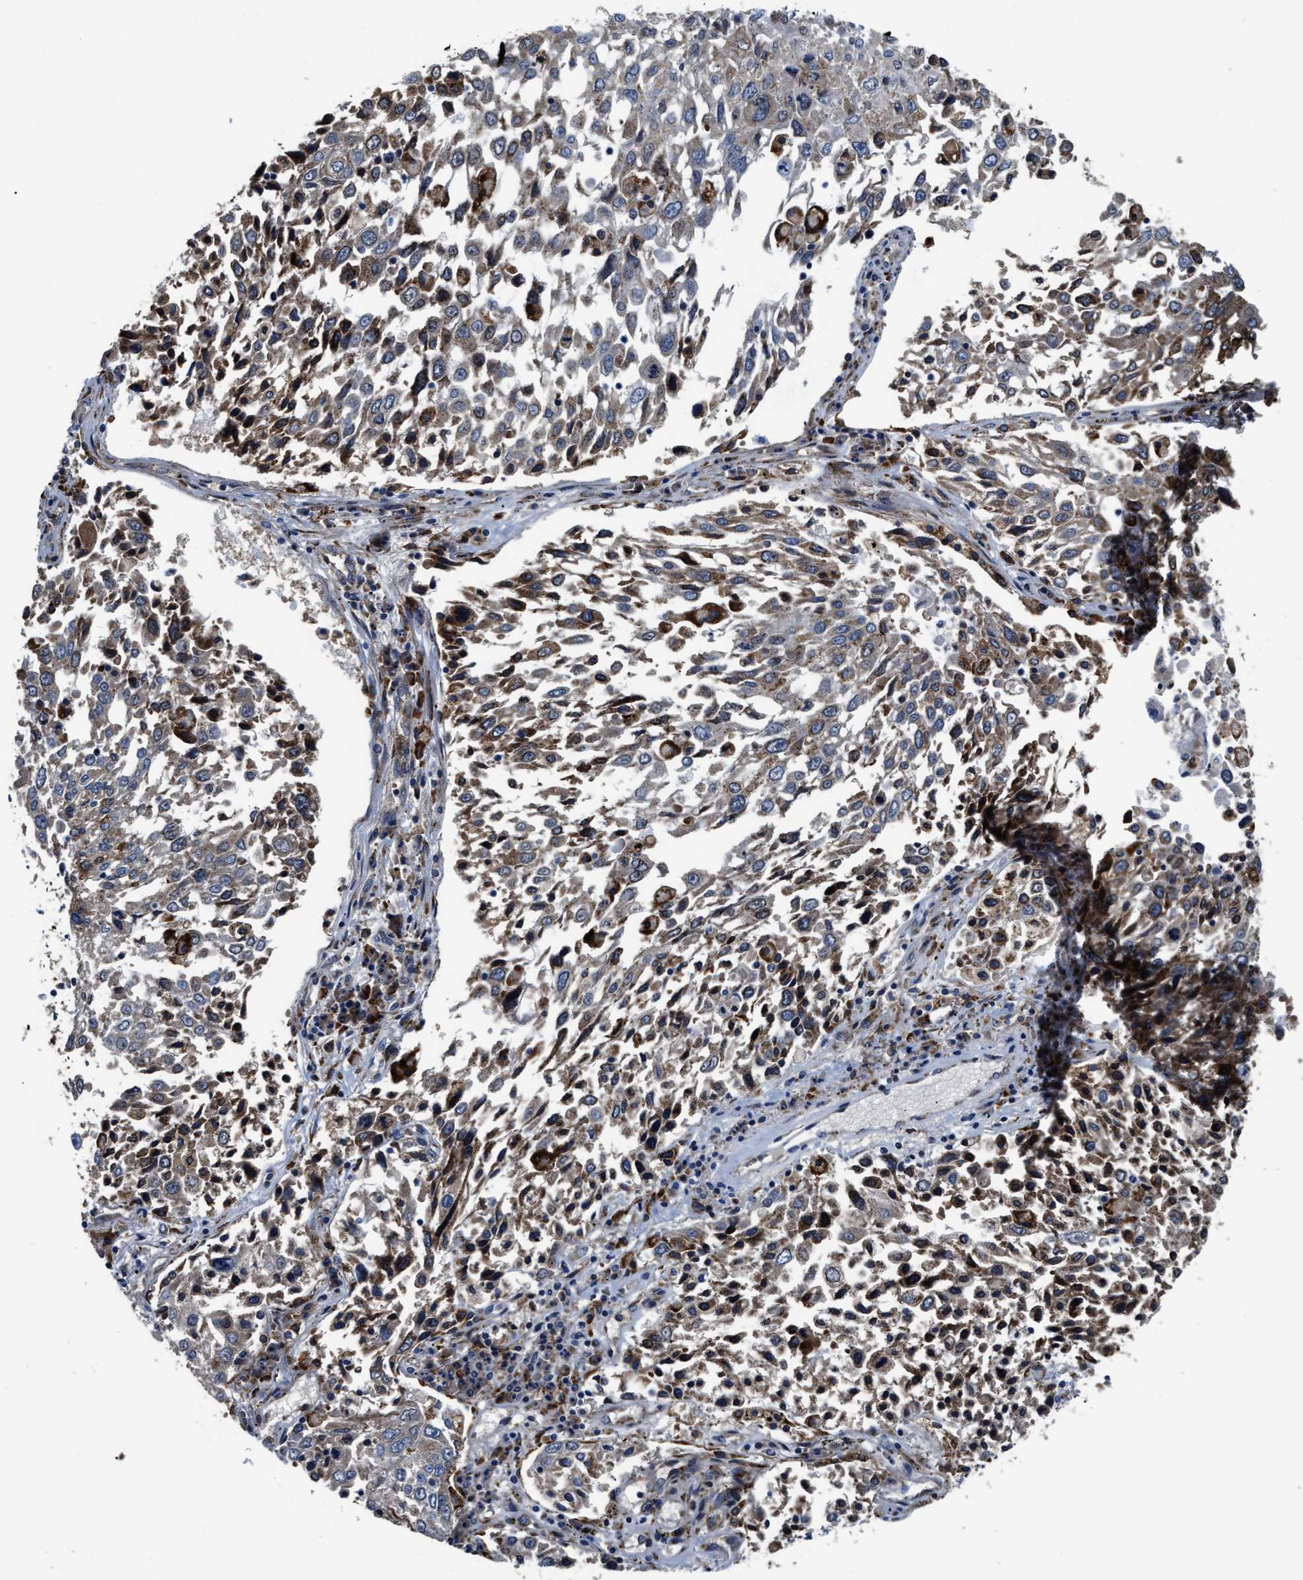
{"staining": {"intensity": "weak", "quantity": "<25%", "location": "cytoplasmic/membranous"}, "tissue": "lung cancer", "cell_type": "Tumor cells", "image_type": "cancer", "snomed": [{"axis": "morphology", "description": "Squamous cell carcinoma, NOS"}, {"axis": "topography", "description": "Lung"}], "caption": "The photomicrograph displays no significant positivity in tumor cells of lung squamous cell carcinoma.", "gene": "SLC12A2", "patient": {"sex": "male", "age": 65}}